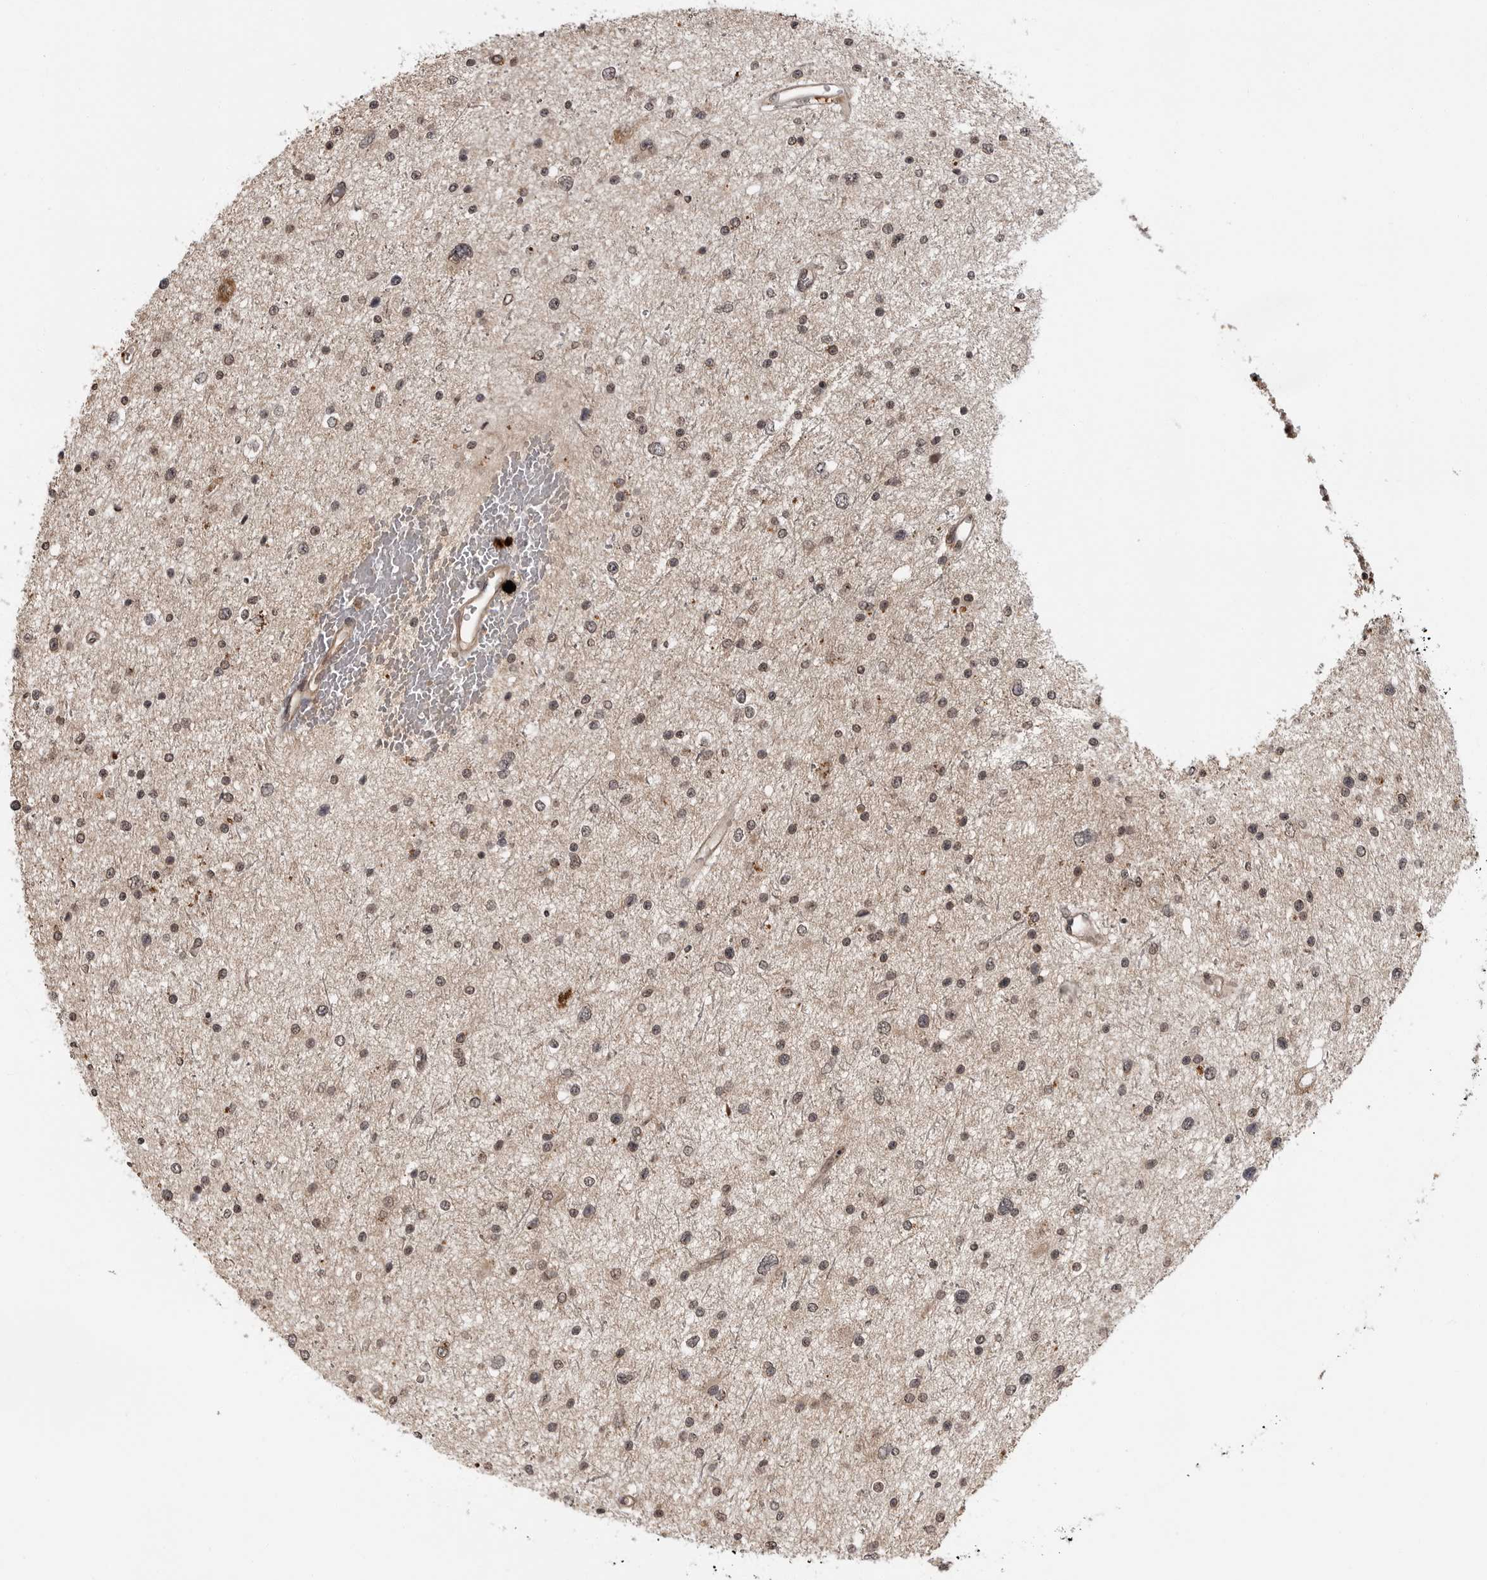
{"staining": {"intensity": "weak", "quantity": ">75%", "location": "nuclear"}, "tissue": "glioma", "cell_type": "Tumor cells", "image_type": "cancer", "snomed": [{"axis": "morphology", "description": "Glioma, malignant, Low grade"}, {"axis": "topography", "description": "Brain"}], "caption": "A low amount of weak nuclear staining is identified in about >75% of tumor cells in glioma tissue.", "gene": "IL24", "patient": {"sex": "female", "age": 37}}